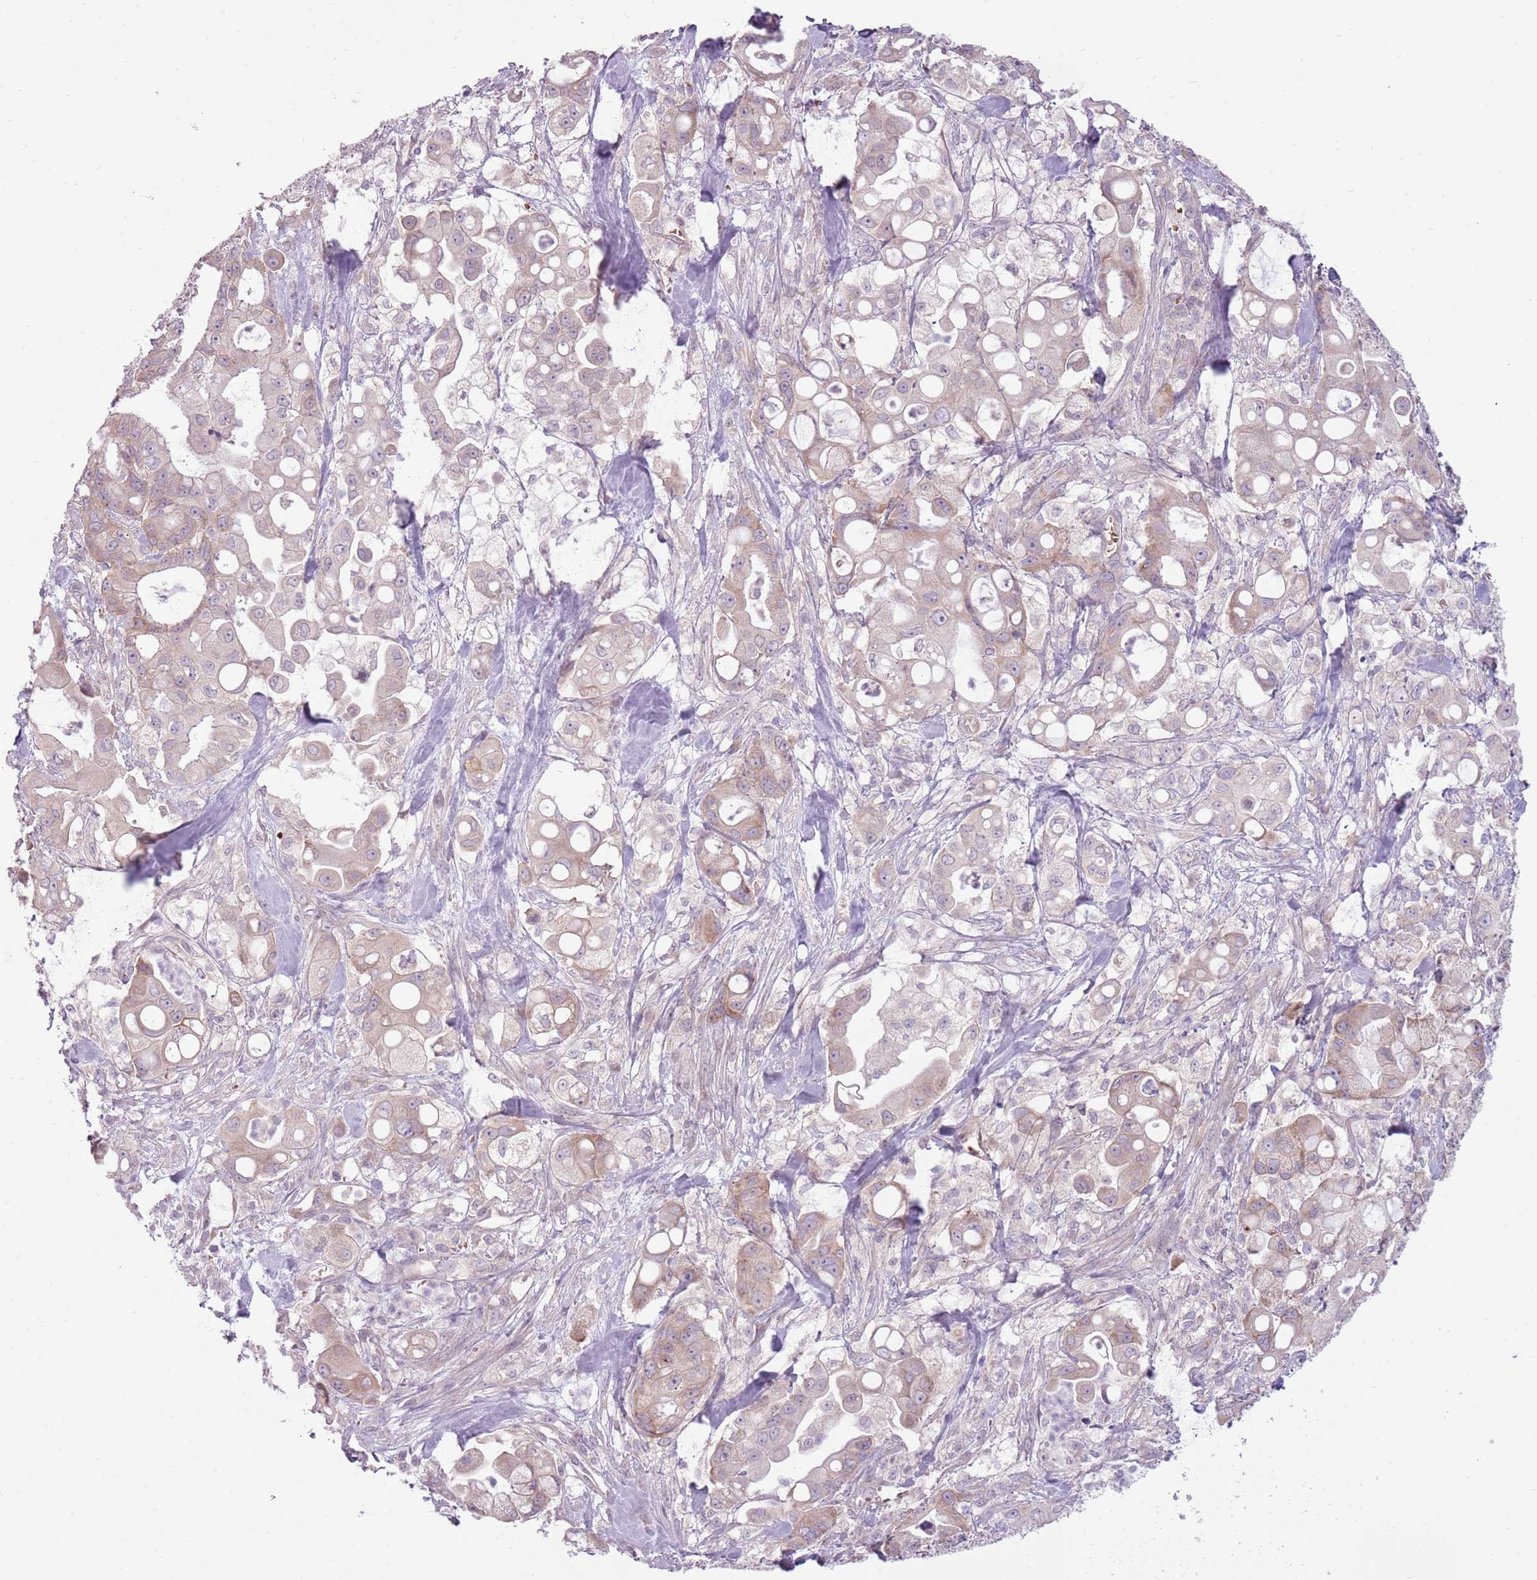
{"staining": {"intensity": "weak", "quantity": "<25%", "location": "cytoplasmic/membranous"}, "tissue": "pancreatic cancer", "cell_type": "Tumor cells", "image_type": "cancer", "snomed": [{"axis": "morphology", "description": "Adenocarcinoma, NOS"}, {"axis": "topography", "description": "Pancreas"}], "caption": "This is an immunohistochemistry (IHC) histopathology image of human pancreatic adenocarcinoma. There is no staining in tumor cells.", "gene": "HSPA14", "patient": {"sex": "male", "age": 68}}